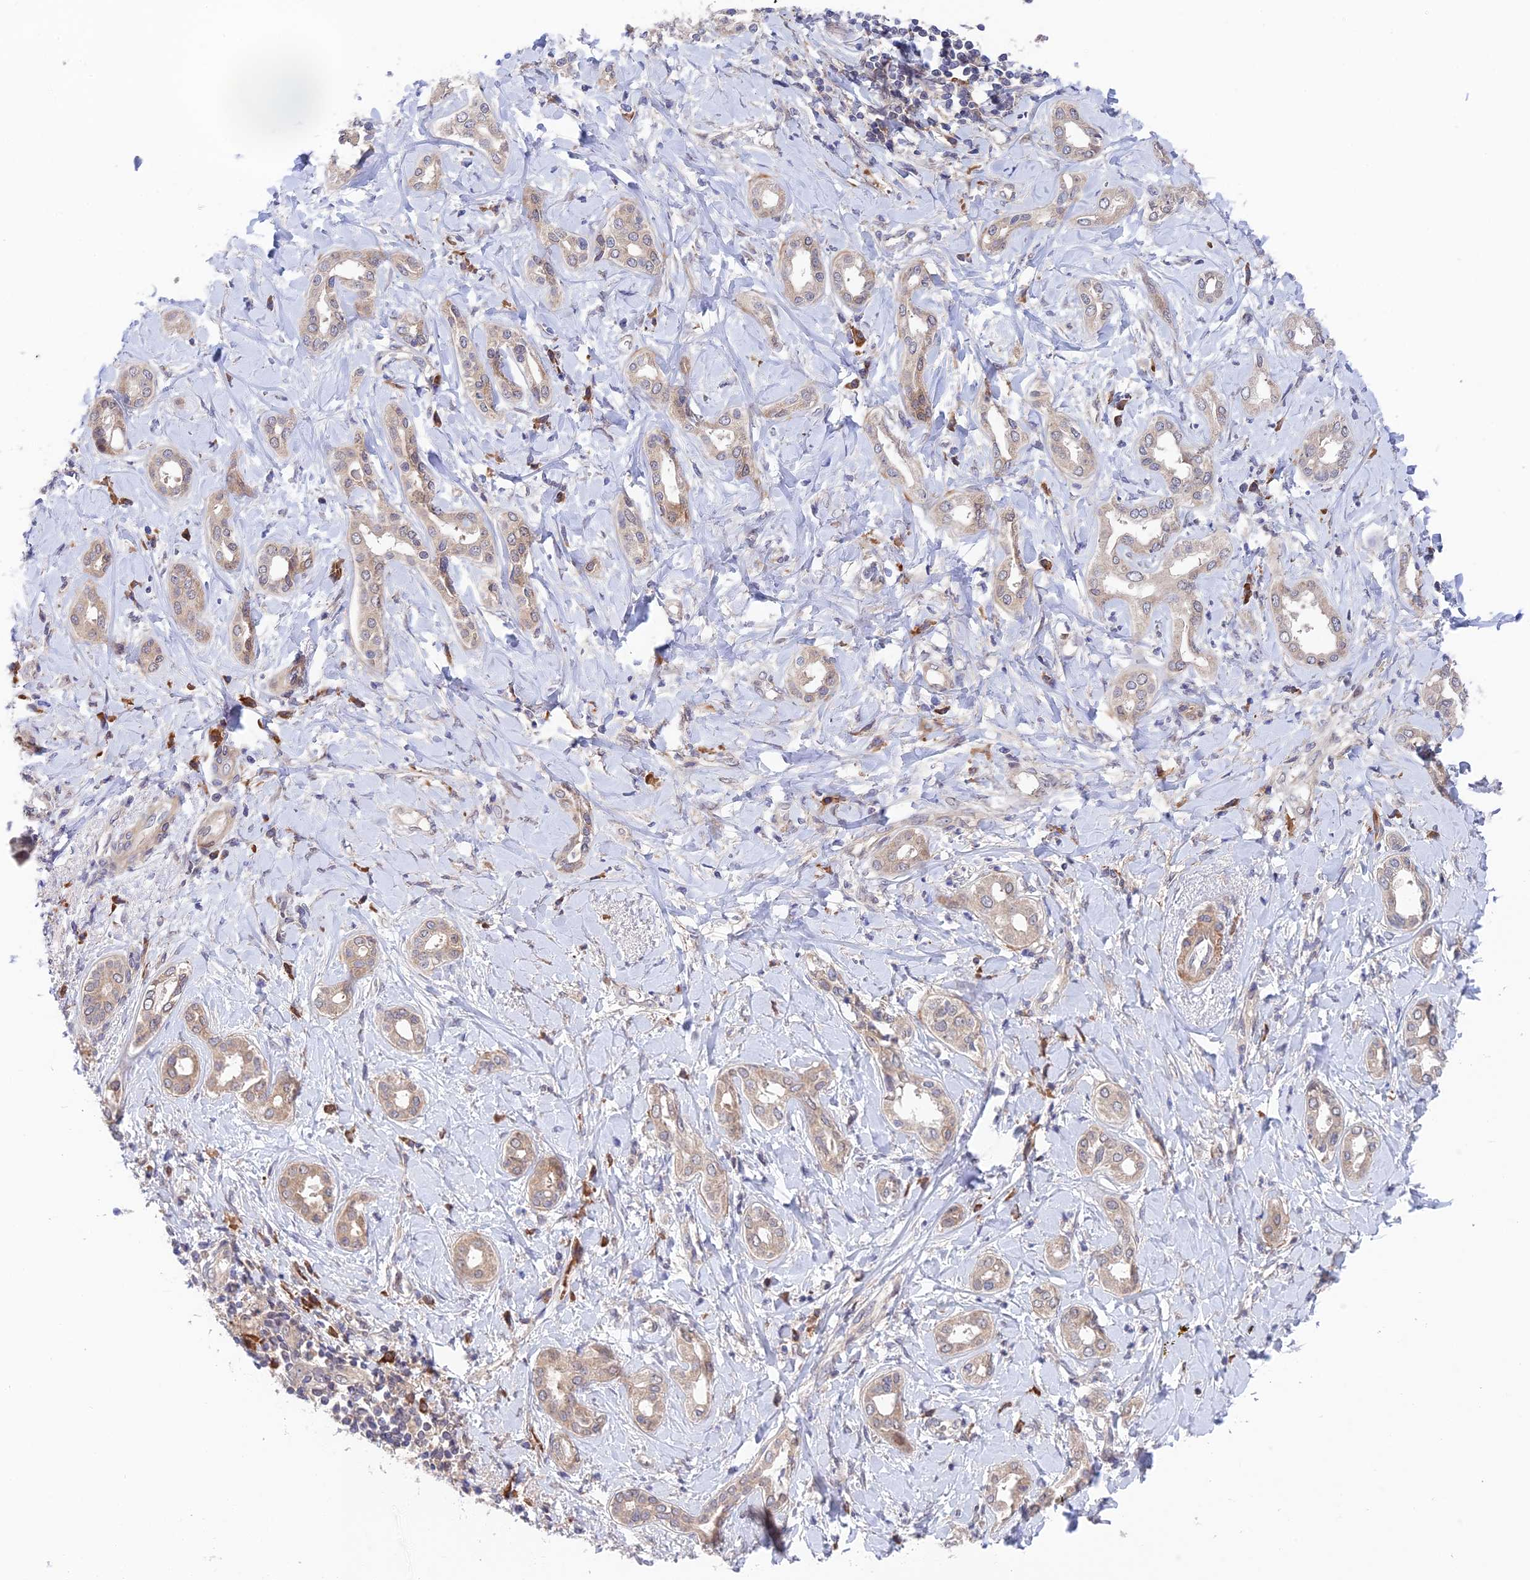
{"staining": {"intensity": "weak", "quantity": "<25%", "location": "cytoplasmic/membranous"}, "tissue": "liver cancer", "cell_type": "Tumor cells", "image_type": "cancer", "snomed": [{"axis": "morphology", "description": "Cholangiocarcinoma"}, {"axis": "topography", "description": "Liver"}], "caption": "This histopathology image is of liver cancer stained with immunohistochemistry to label a protein in brown with the nuclei are counter-stained blue. There is no expression in tumor cells.", "gene": "UROS", "patient": {"sex": "female", "age": 77}}